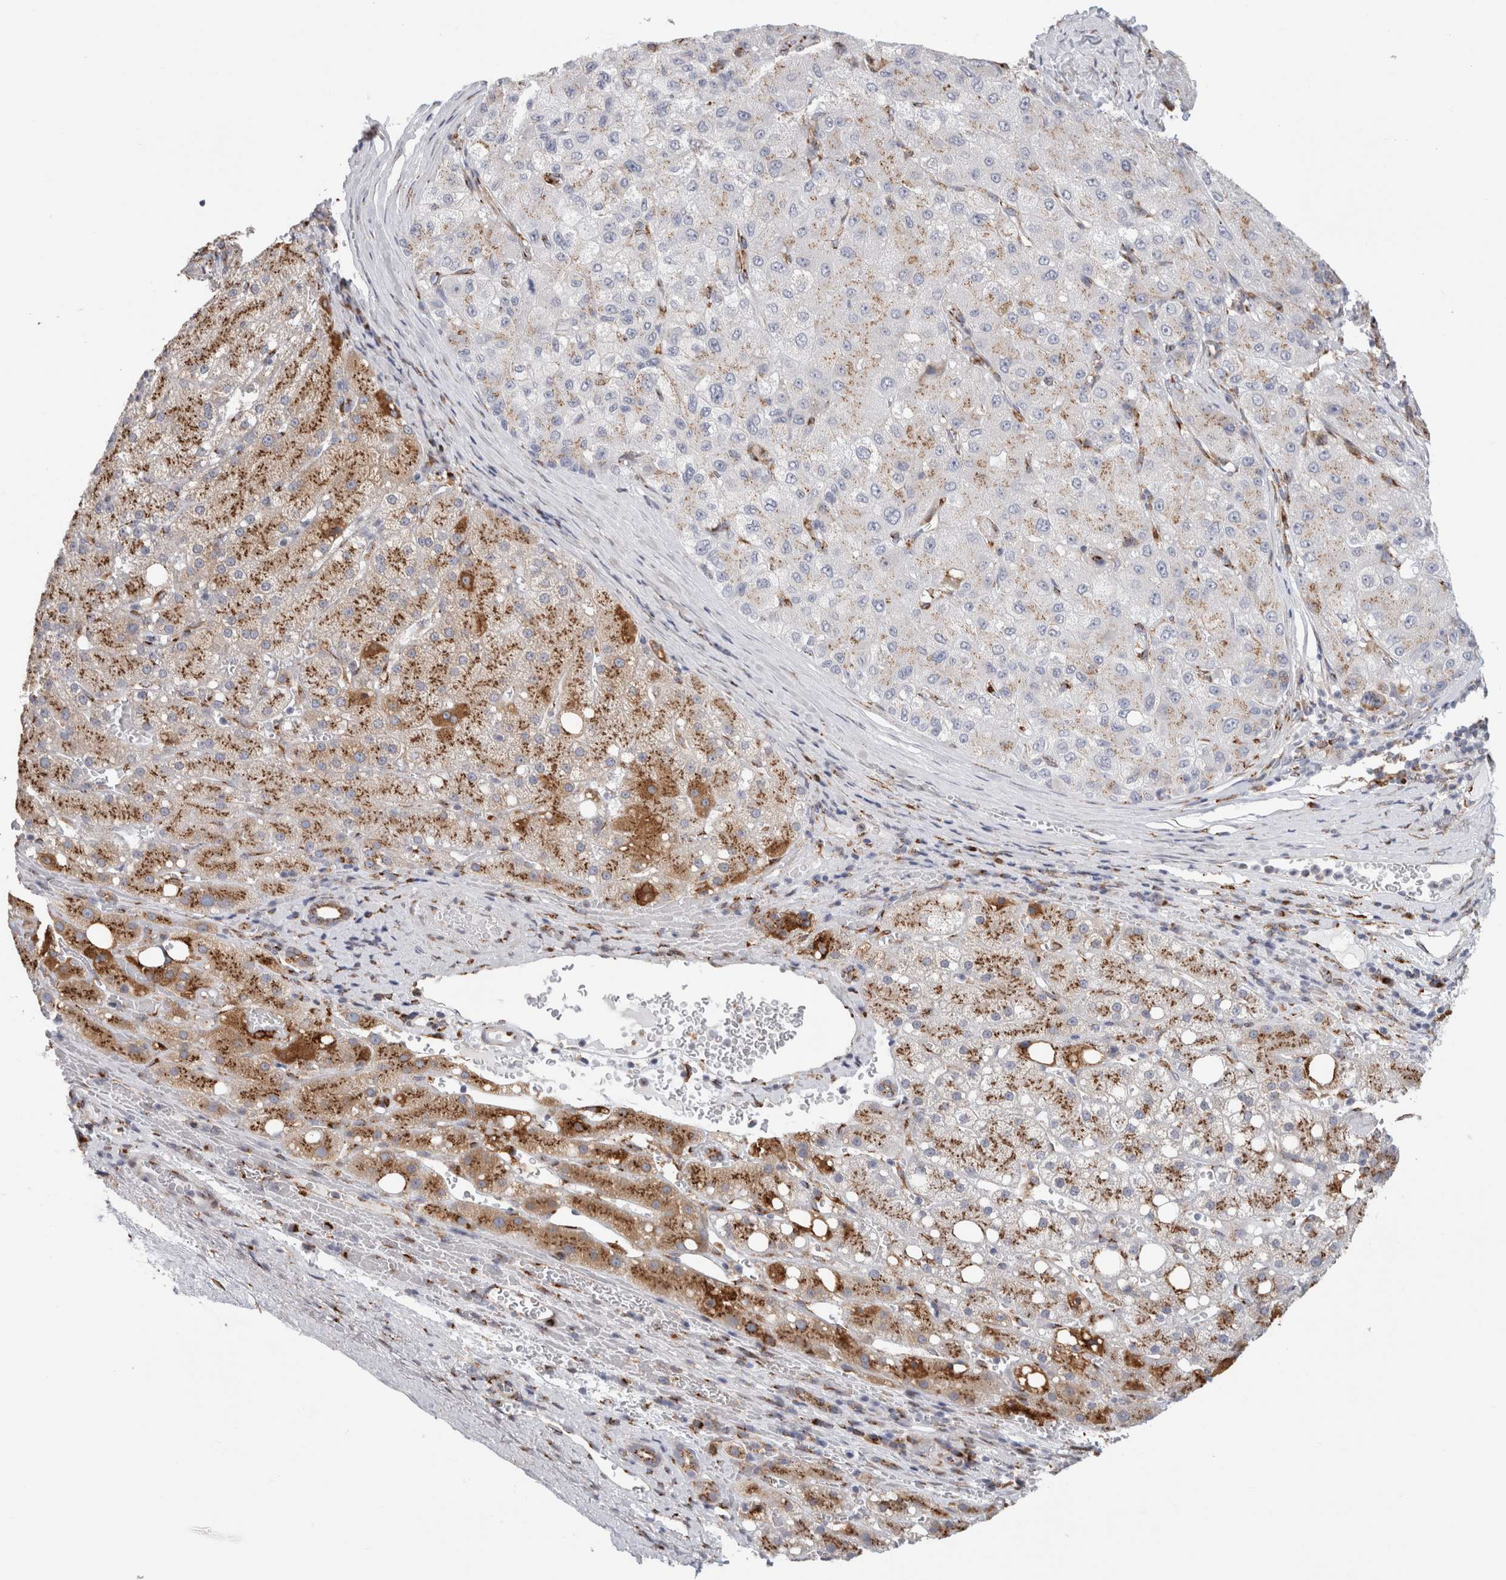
{"staining": {"intensity": "moderate", "quantity": "25%-75%", "location": "cytoplasmic/membranous"}, "tissue": "liver cancer", "cell_type": "Tumor cells", "image_type": "cancer", "snomed": [{"axis": "morphology", "description": "Carcinoma, Hepatocellular, NOS"}, {"axis": "topography", "description": "Liver"}], "caption": "Protein expression analysis of human liver cancer (hepatocellular carcinoma) reveals moderate cytoplasmic/membranous positivity in approximately 25%-75% of tumor cells.", "gene": "MCFD2", "patient": {"sex": "male", "age": 80}}